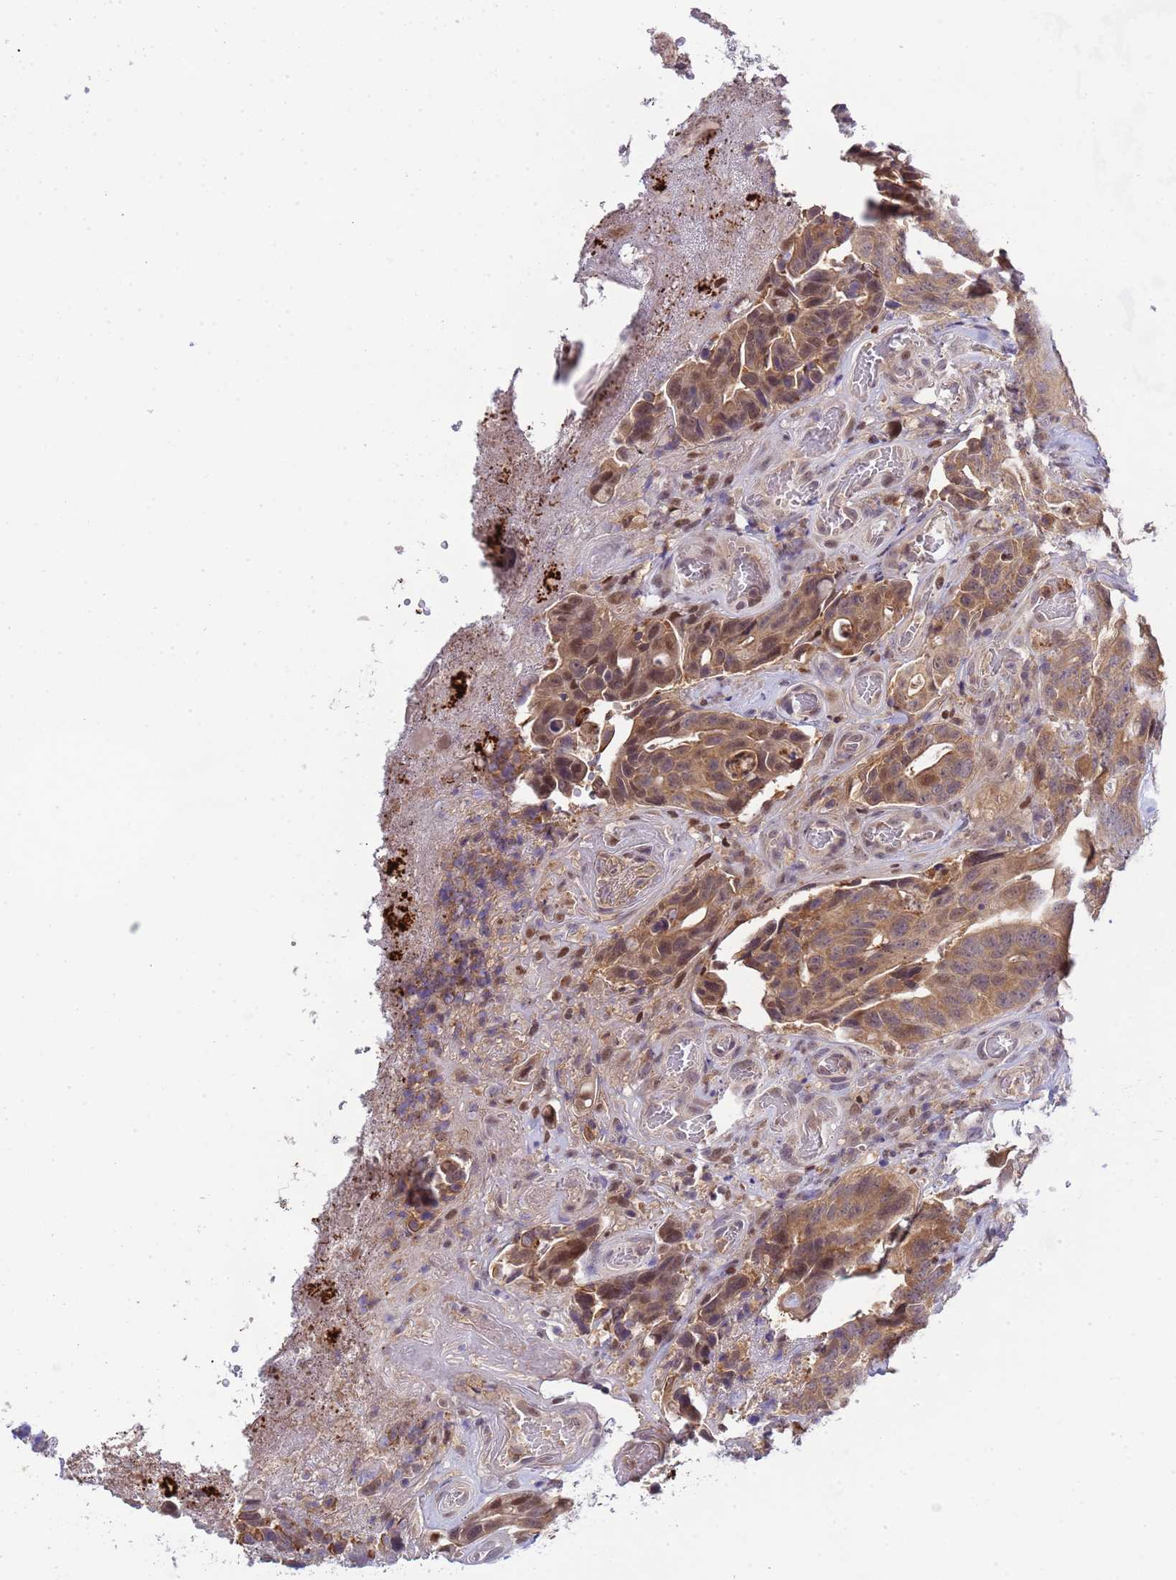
{"staining": {"intensity": "moderate", "quantity": ">75%", "location": "cytoplasmic/membranous,nuclear"}, "tissue": "colorectal cancer", "cell_type": "Tumor cells", "image_type": "cancer", "snomed": [{"axis": "morphology", "description": "Adenocarcinoma, NOS"}, {"axis": "topography", "description": "Colon"}], "caption": "Tumor cells display medium levels of moderate cytoplasmic/membranous and nuclear expression in approximately >75% of cells in human colorectal cancer (adenocarcinoma).", "gene": "CD53", "patient": {"sex": "female", "age": 82}}